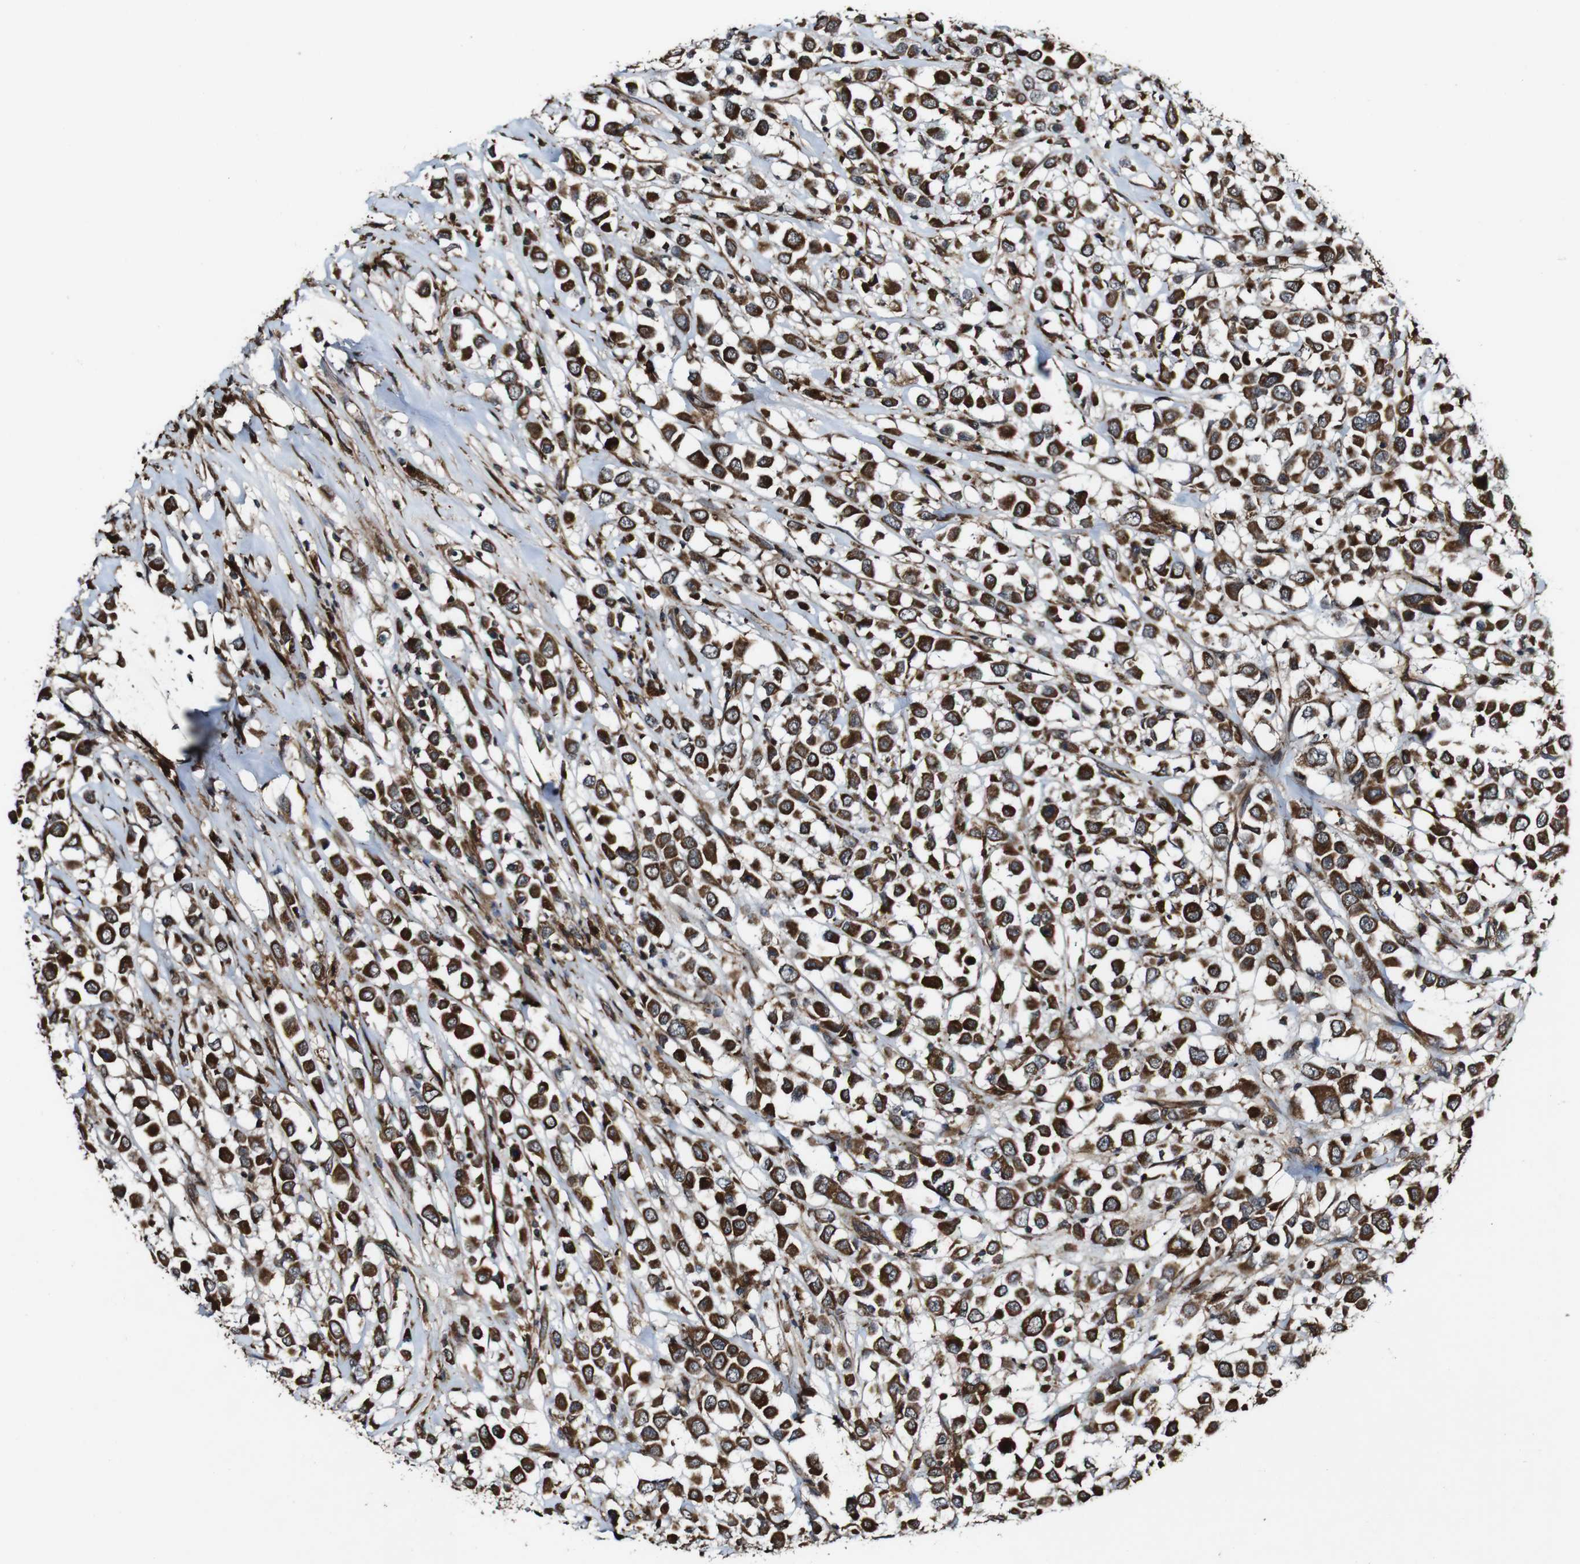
{"staining": {"intensity": "strong", "quantity": ">75%", "location": "cytoplasmic/membranous"}, "tissue": "breast cancer", "cell_type": "Tumor cells", "image_type": "cancer", "snomed": [{"axis": "morphology", "description": "Duct carcinoma"}, {"axis": "topography", "description": "Breast"}], "caption": "There is high levels of strong cytoplasmic/membranous expression in tumor cells of breast cancer, as demonstrated by immunohistochemical staining (brown color).", "gene": "BTN3A3", "patient": {"sex": "female", "age": 61}}